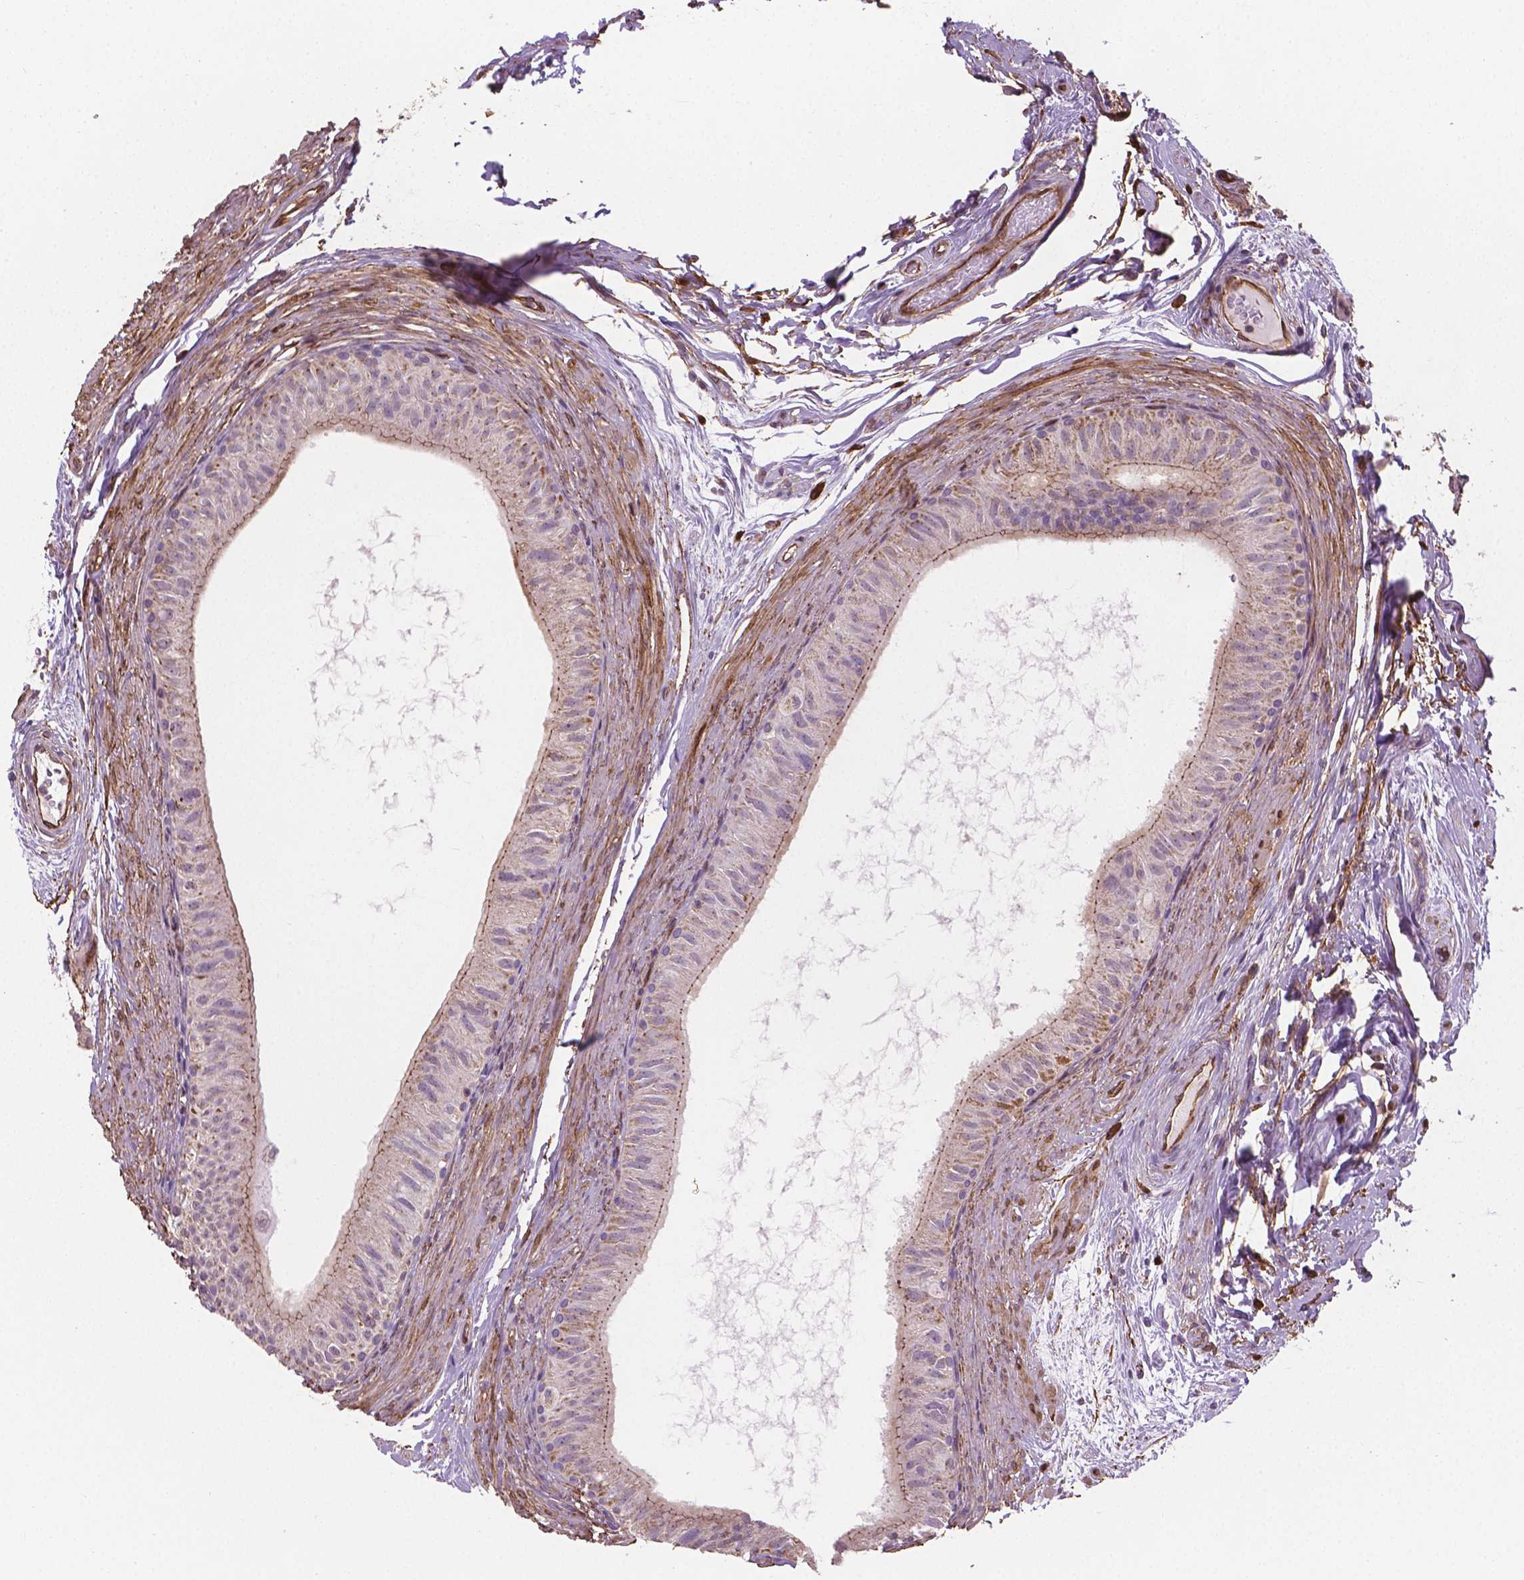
{"staining": {"intensity": "moderate", "quantity": "<25%", "location": "cytoplasmic/membranous"}, "tissue": "epididymis", "cell_type": "Glandular cells", "image_type": "normal", "snomed": [{"axis": "morphology", "description": "Normal tissue, NOS"}, {"axis": "topography", "description": "Epididymis"}], "caption": "Protein analysis of benign epididymis reveals moderate cytoplasmic/membranous positivity in about <25% of glandular cells.", "gene": "TCAF1", "patient": {"sex": "male", "age": 36}}